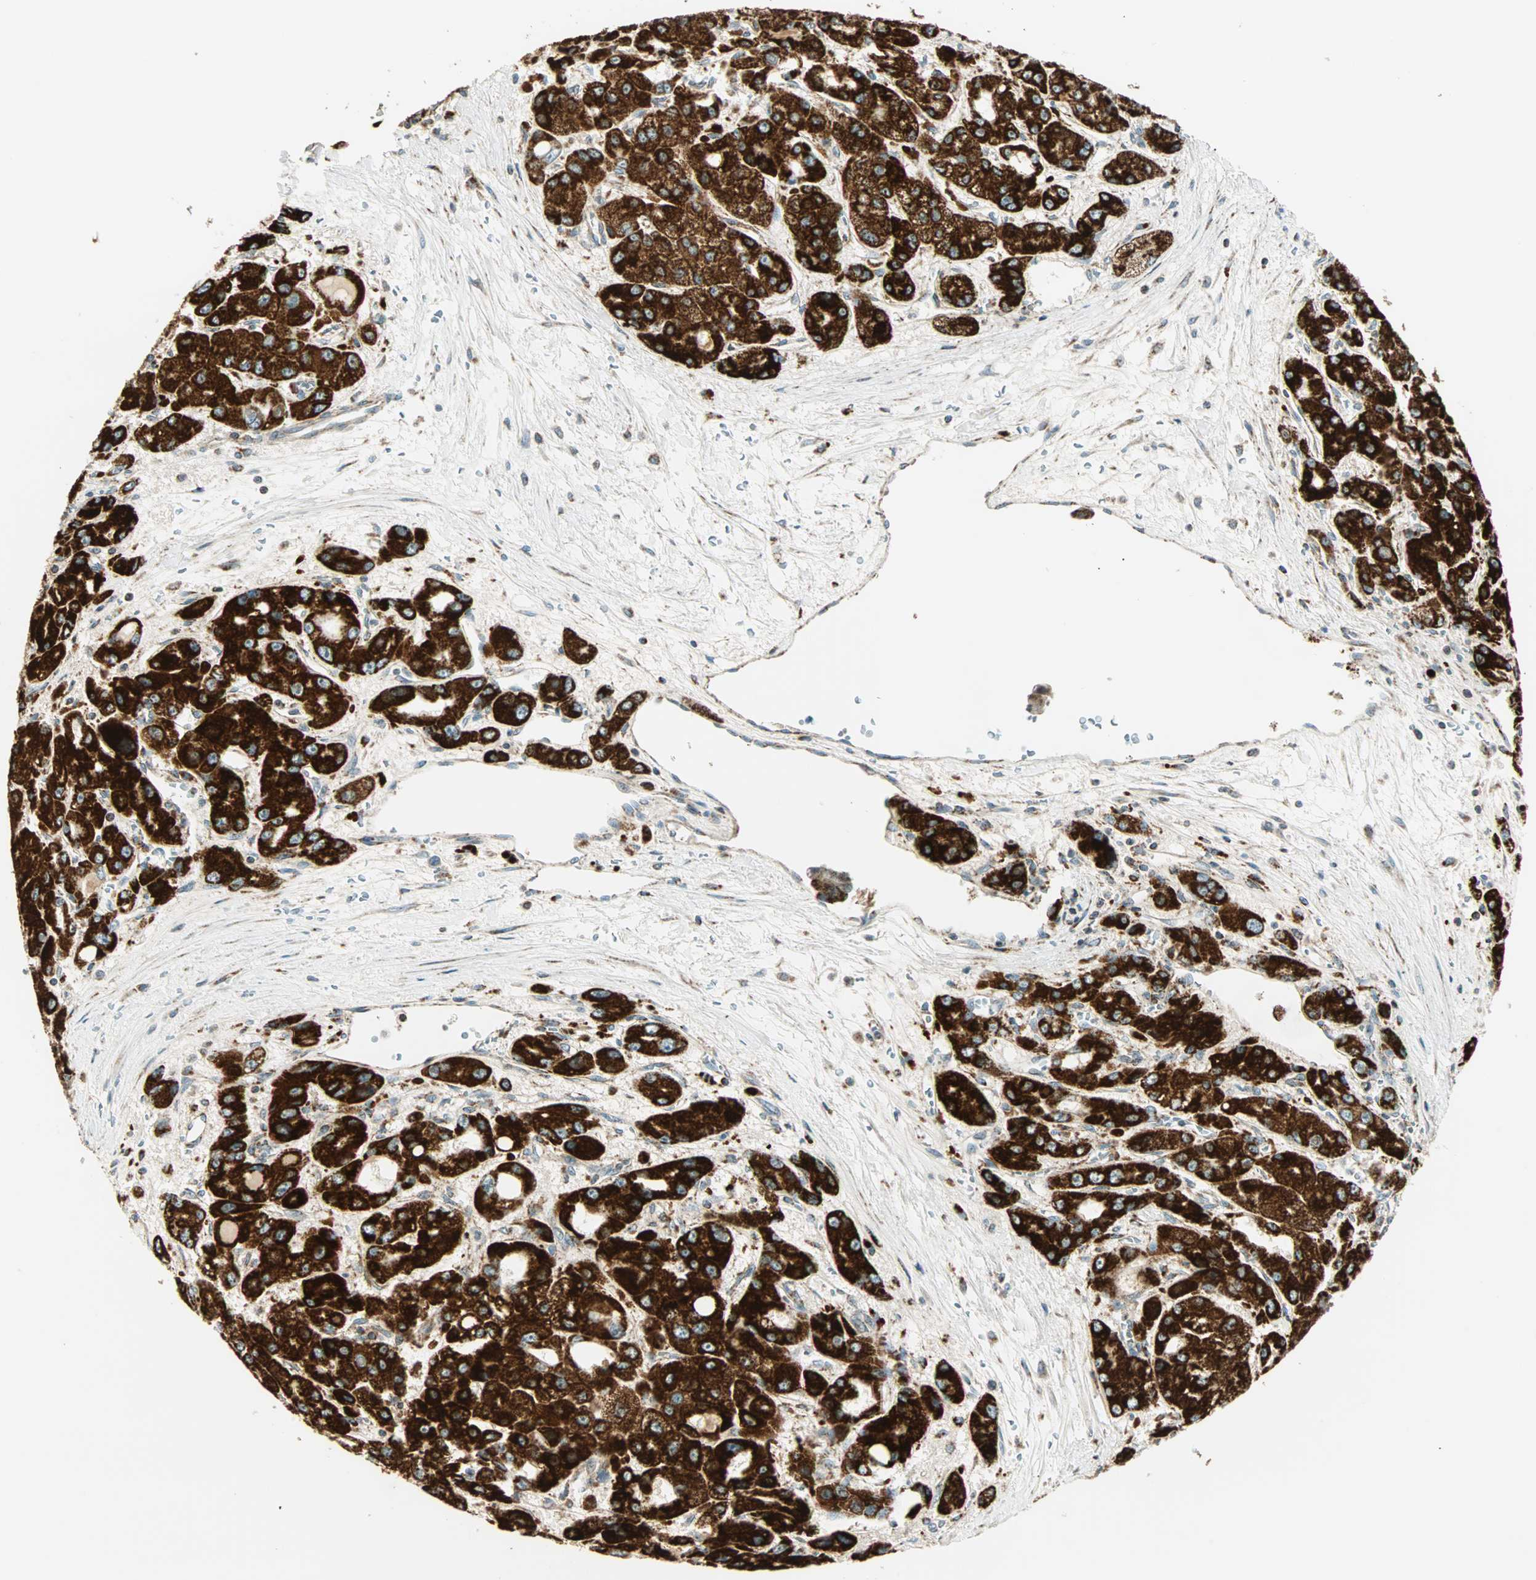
{"staining": {"intensity": "strong", "quantity": ">75%", "location": "cytoplasmic/membranous"}, "tissue": "liver cancer", "cell_type": "Tumor cells", "image_type": "cancer", "snomed": [{"axis": "morphology", "description": "Carcinoma, Hepatocellular, NOS"}, {"axis": "topography", "description": "Liver"}], "caption": "DAB immunohistochemical staining of human liver cancer (hepatocellular carcinoma) reveals strong cytoplasmic/membranous protein expression in approximately >75% of tumor cells.", "gene": "SPRY4", "patient": {"sex": "male", "age": 55}}